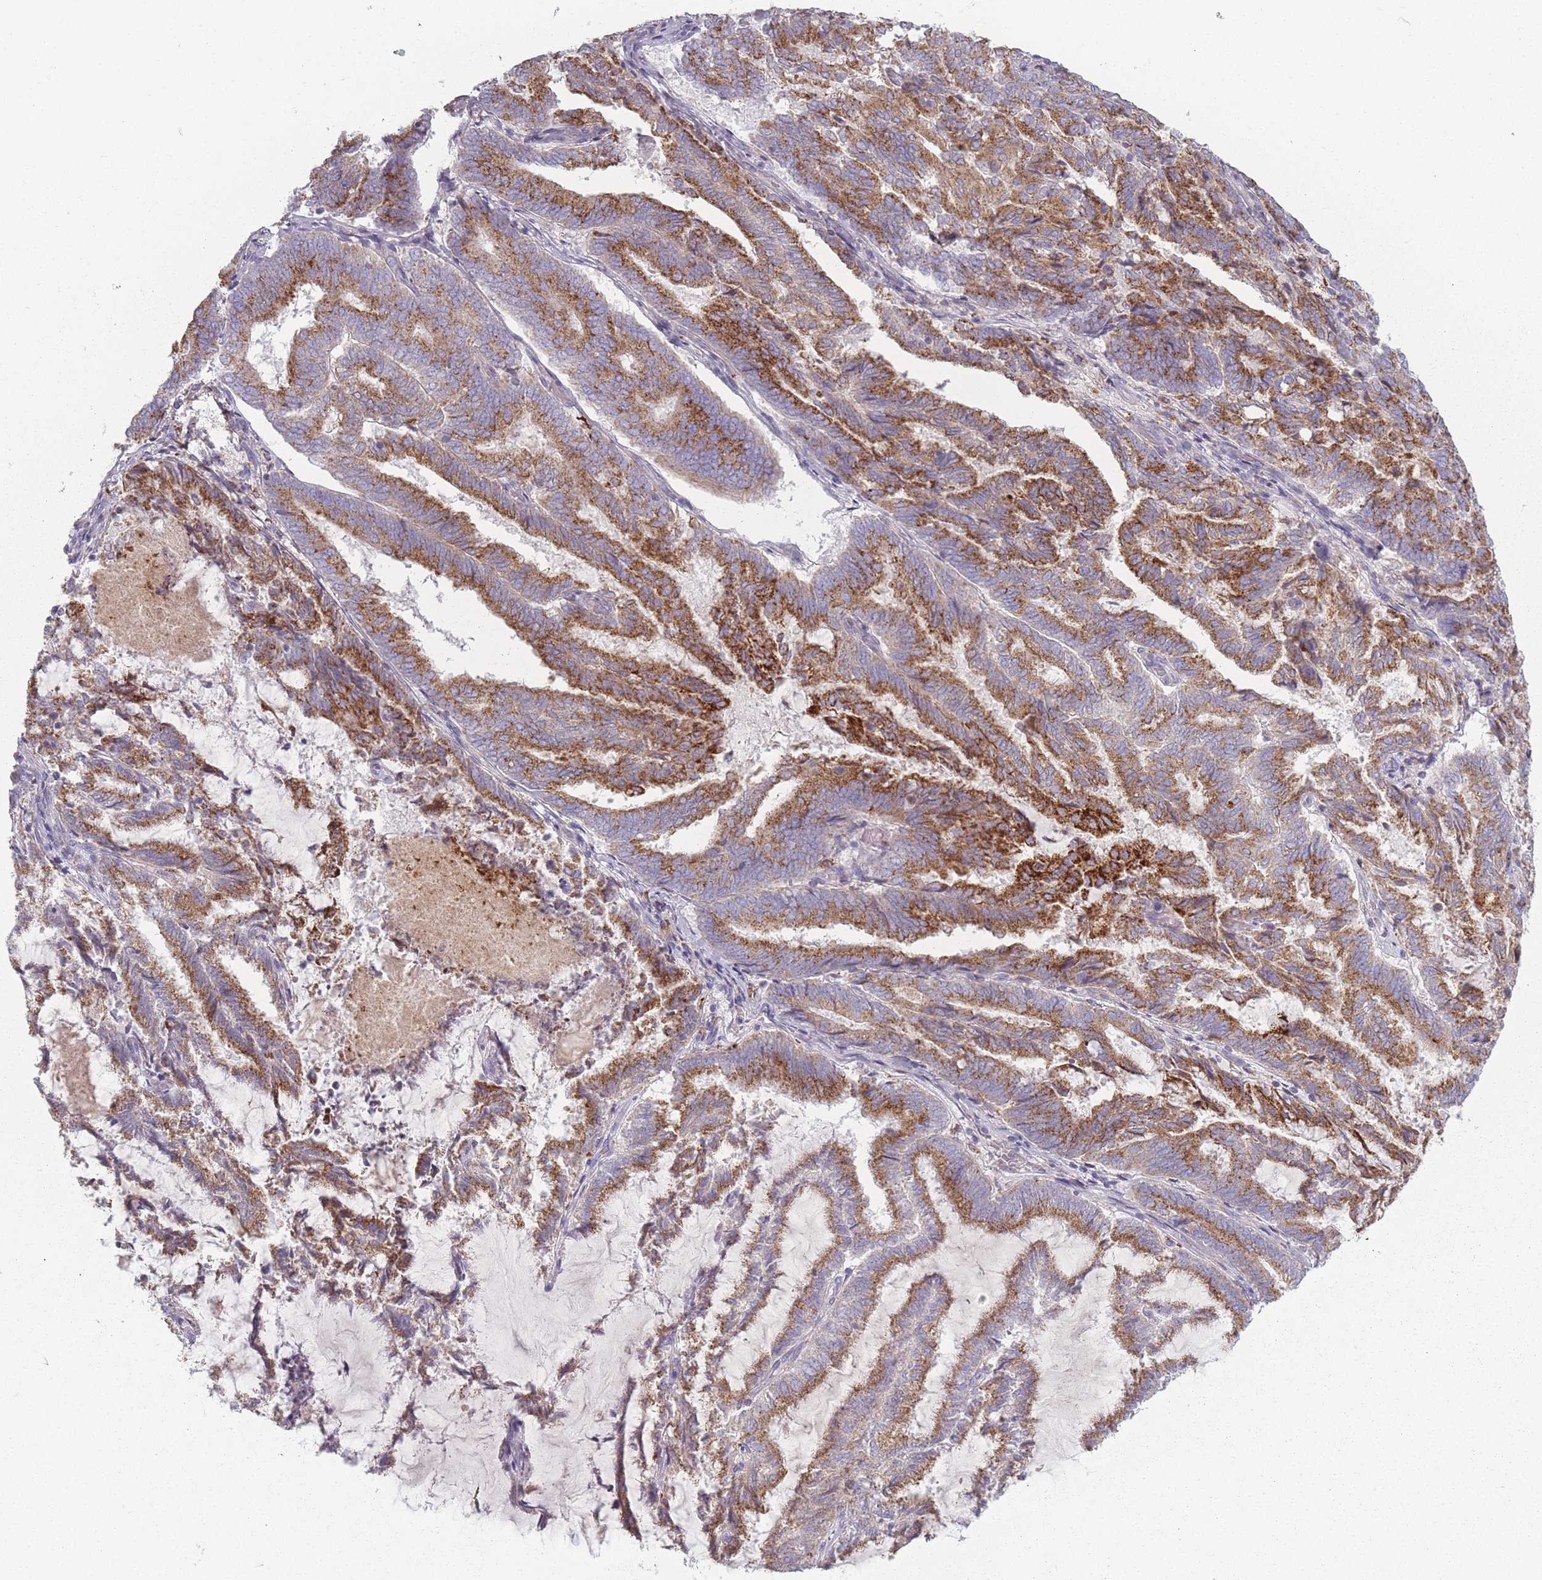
{"staining": {"intensity": "moderate", "quantity": ">75%", "location": "cytoplasmic/membranous"}, "tissue": "endometrial cancer", "cell_type": "Tumor cells", "image_type": "cancer", "snomed": [{"axis": "morphology", "description": "Adenocarcinoma, NOS"}, {"axis": "topography", "description": "Endometrium"}], "caption": "Immunohistochemical staining of human adenocarcinoma (endometrial) reveals moderate cytoplasmic/membranous protein staining in about >75% of tumor cells. (Stains: DAB in brown, nuclei in blue, Microscopy: brightfield microscopy at high magnification).", "gene": "PEX11B", "patient": {"sex": "female", "age": 80}}